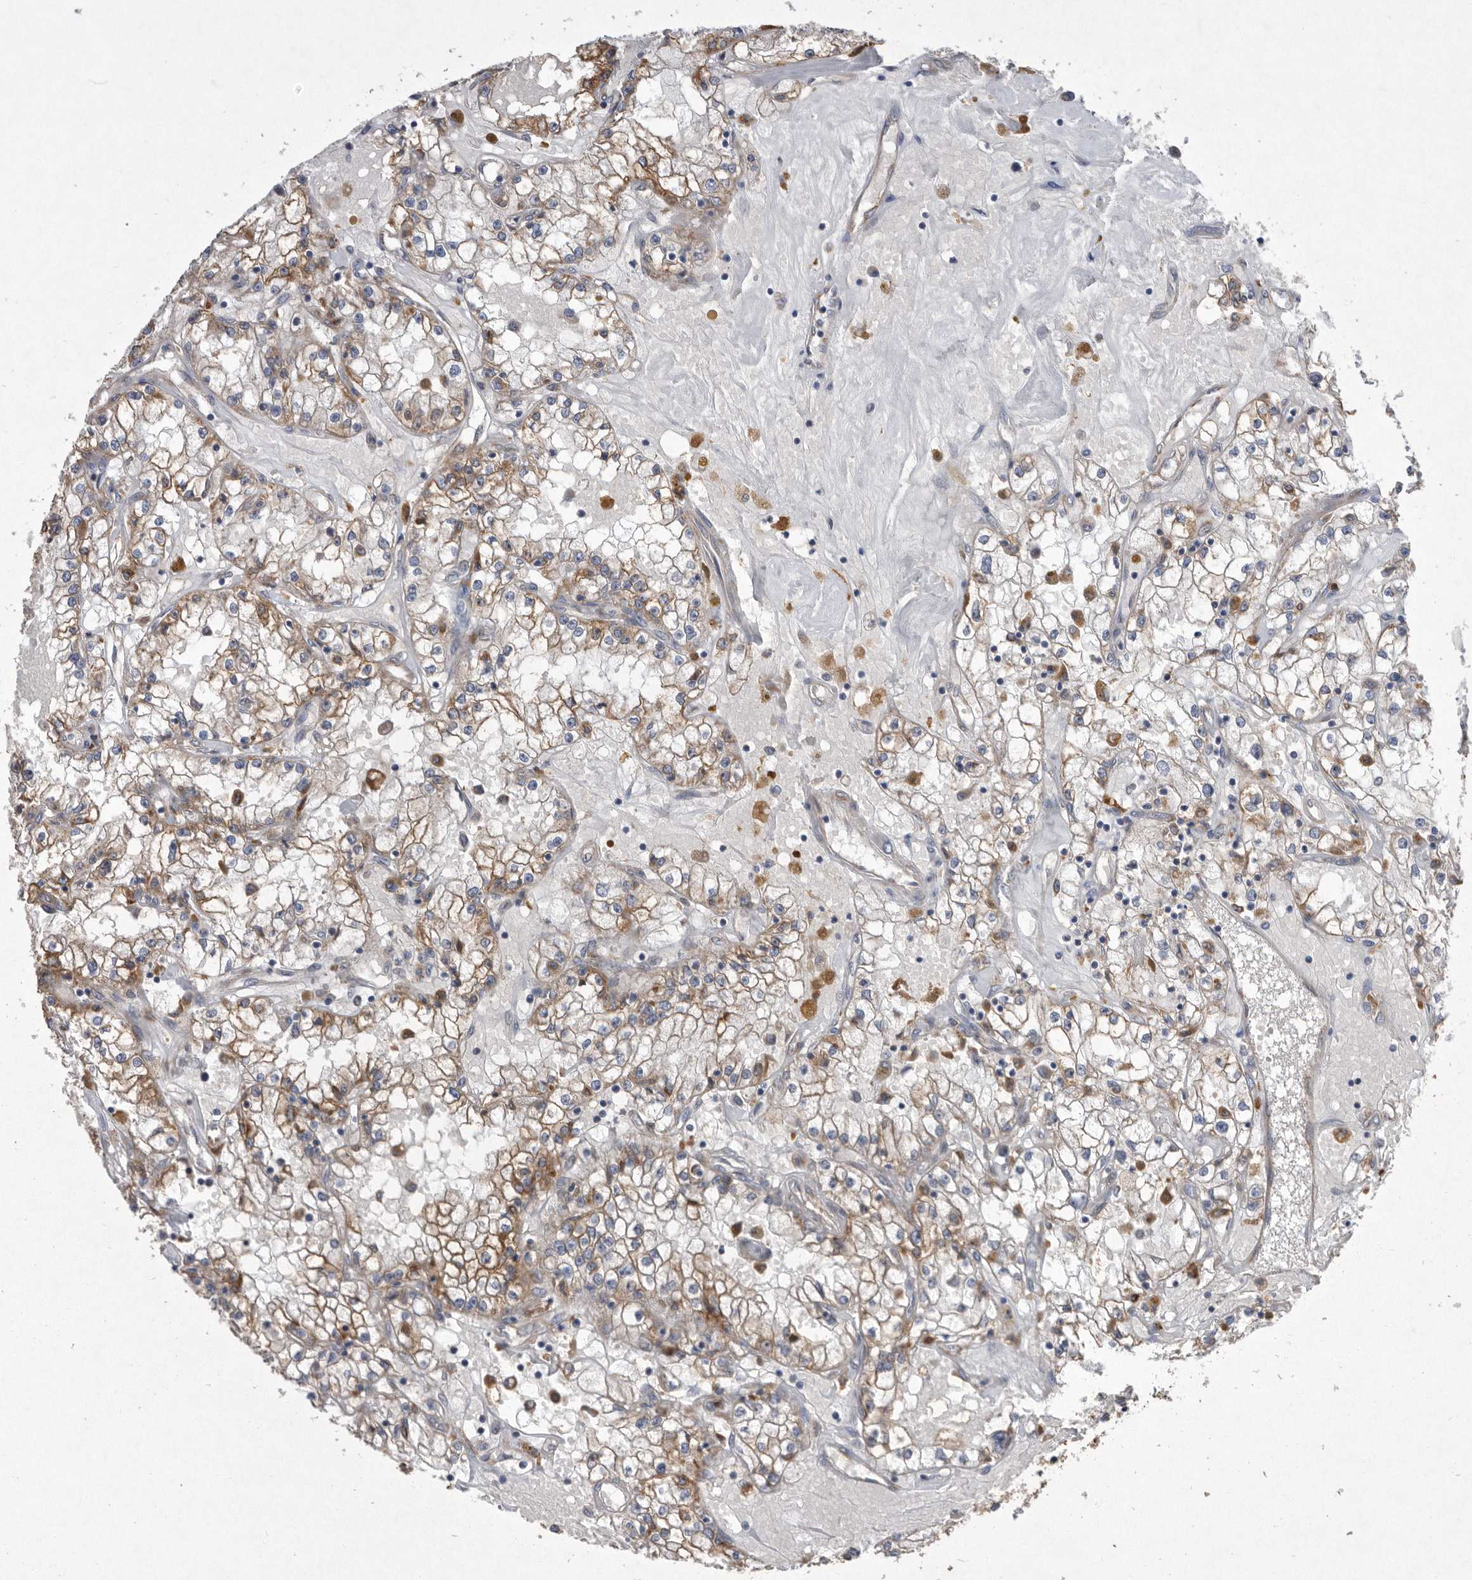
{"staining": {"intensity": "moderate", "quantity": "<25%", "location": "cytoplasmic/membranous"}, "tissue": "renal cancer", "cell_type": "Tumor cells", "image_type": "cancer", "snomed": [{"axis": "morphology", "description": "Adenocarcinoma, NOS"}, {"axis": "topography", "description": "Kidney"}], "caption": "High-magnification brightfield microscopy of adenocarcinoma (renal) stained with DAB (brown) and counterstained with hematoxylin (blue). tumor cells exhibit moderate cytoplasmic/membranous positivity is seen in approximately<25% of cells.", "gene": "PON2", "patient": {"sex": "male", "age": 56}}